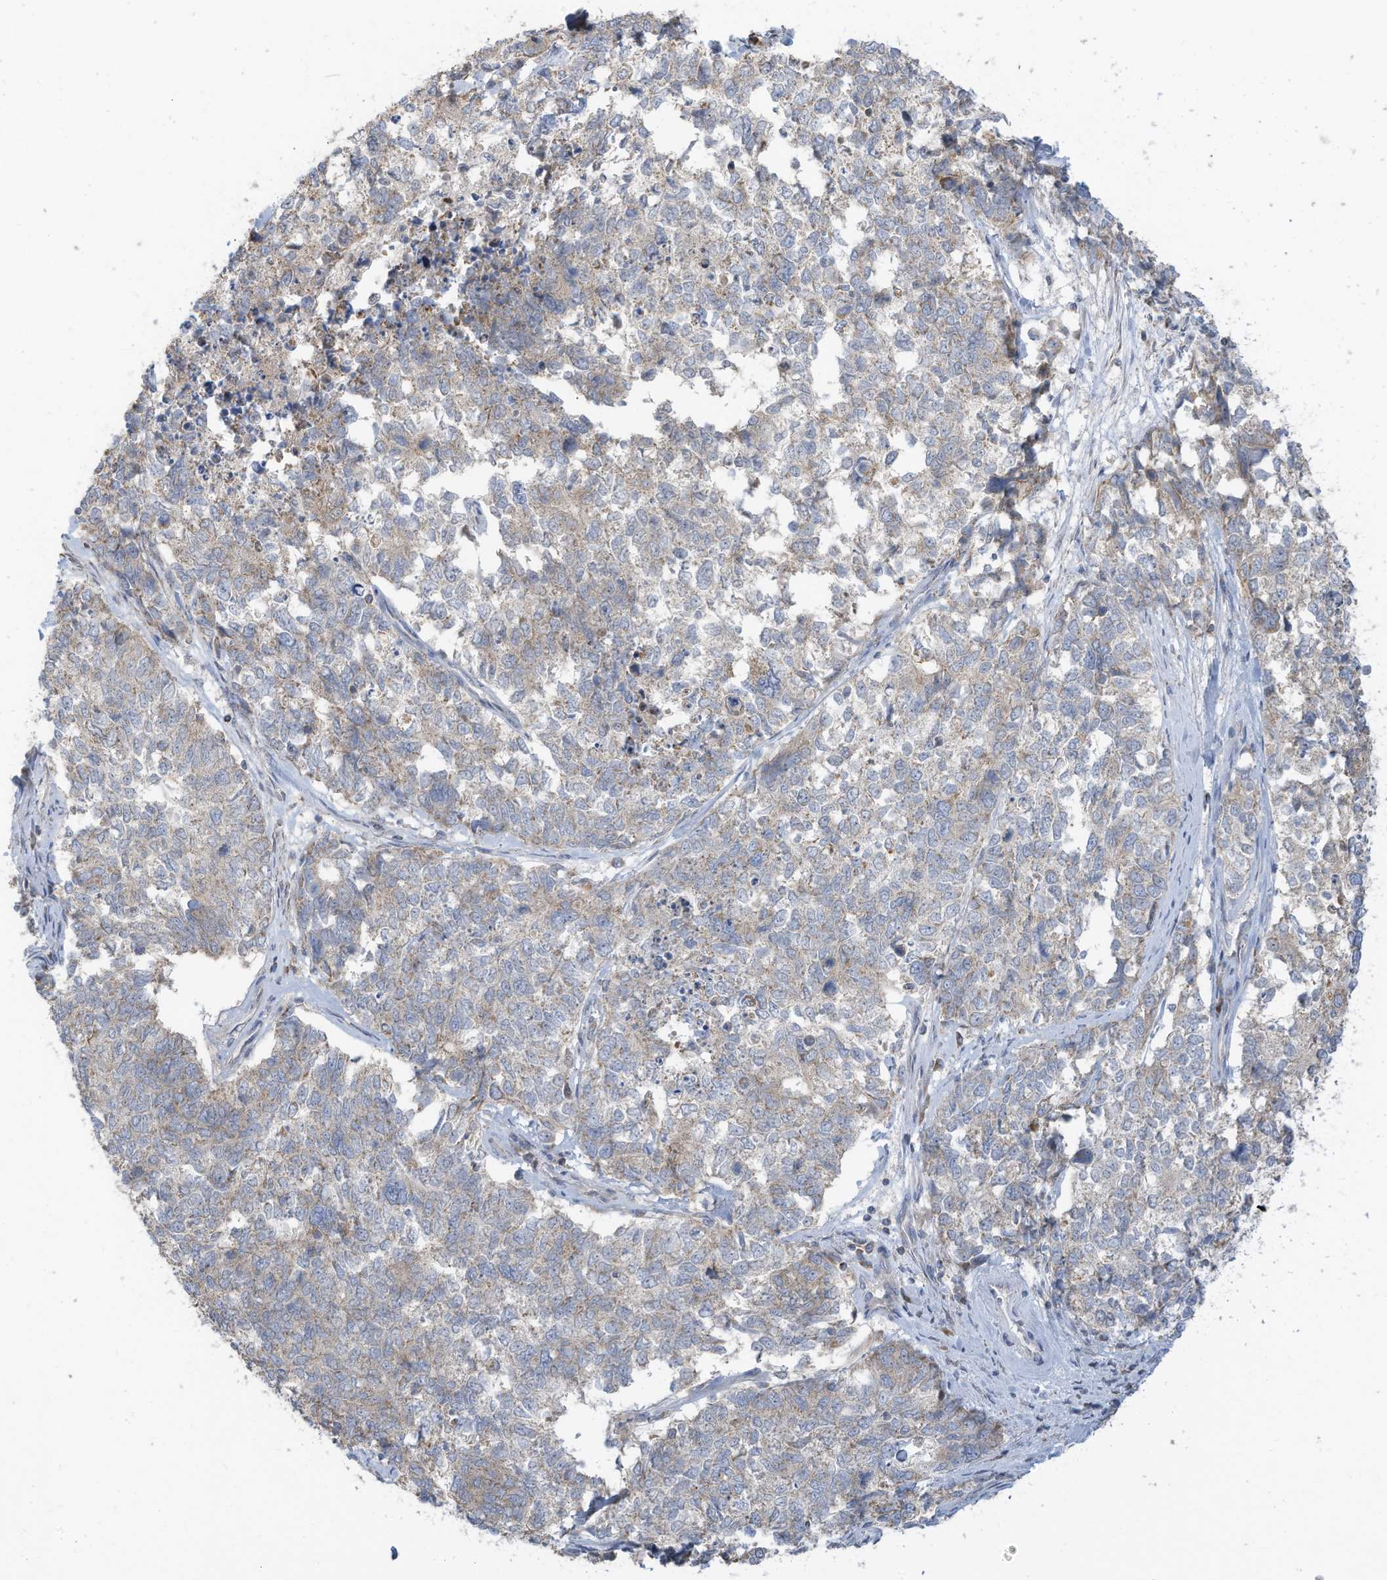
{"staining": {"intensity": "weak", "quantity": "<25%", "location": "cytoplasmic/membranous"}, "tissue": "cervical cancer", "cell_type": "Tumor cells", "image_type": "cancer", "snomed": [{"axis": "morphology", "description": "Squamous cell carcinoma, NOS"}, {"axis": "topography", "description": "Cervix"}], "caption": "Immunohistochemical staining of human squamous cell carcinoma (cervical) reveals no significant staining in tumor cells.", "gene": "GTPBP2", "patient": {"sex": "female", "age": 63}}